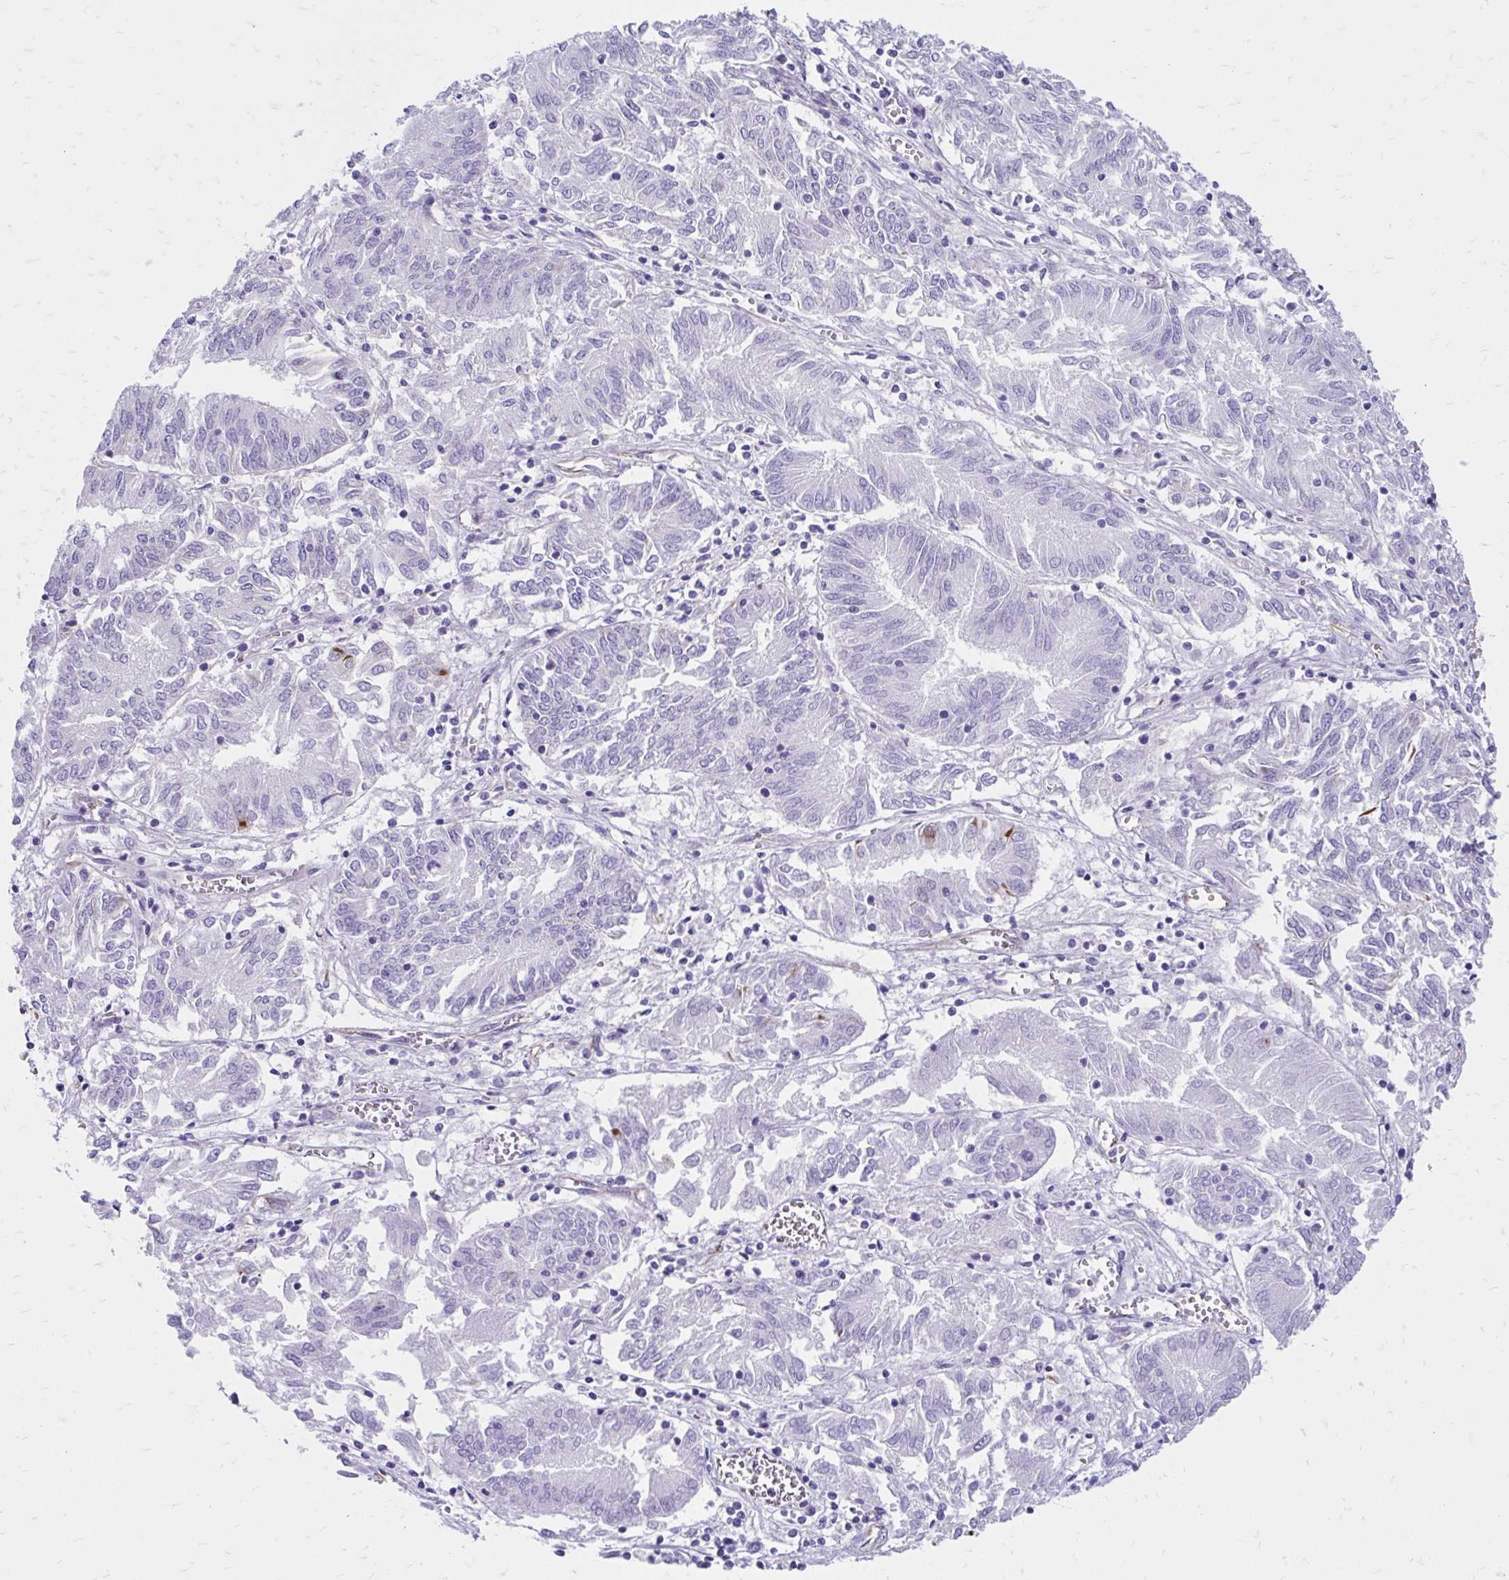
{"staining": {"intensity": "negative", "quantity": "none", "location": "none"}, "tissue": "endometrial cancer", "cell_type": "Tumor cells", "image_type": "cancer", "snomed": [{"axis": "morphology", "description": "Adenocarcinoma, NOS"}, {"axis": "topography", "description": "Endometrium"}], "caption": "The micrograph displays no staining of tumor cells in adenocarcinoma (endometrial).", "gene": "ZNF699", "patient": {"sex": "female", "age": 54}}